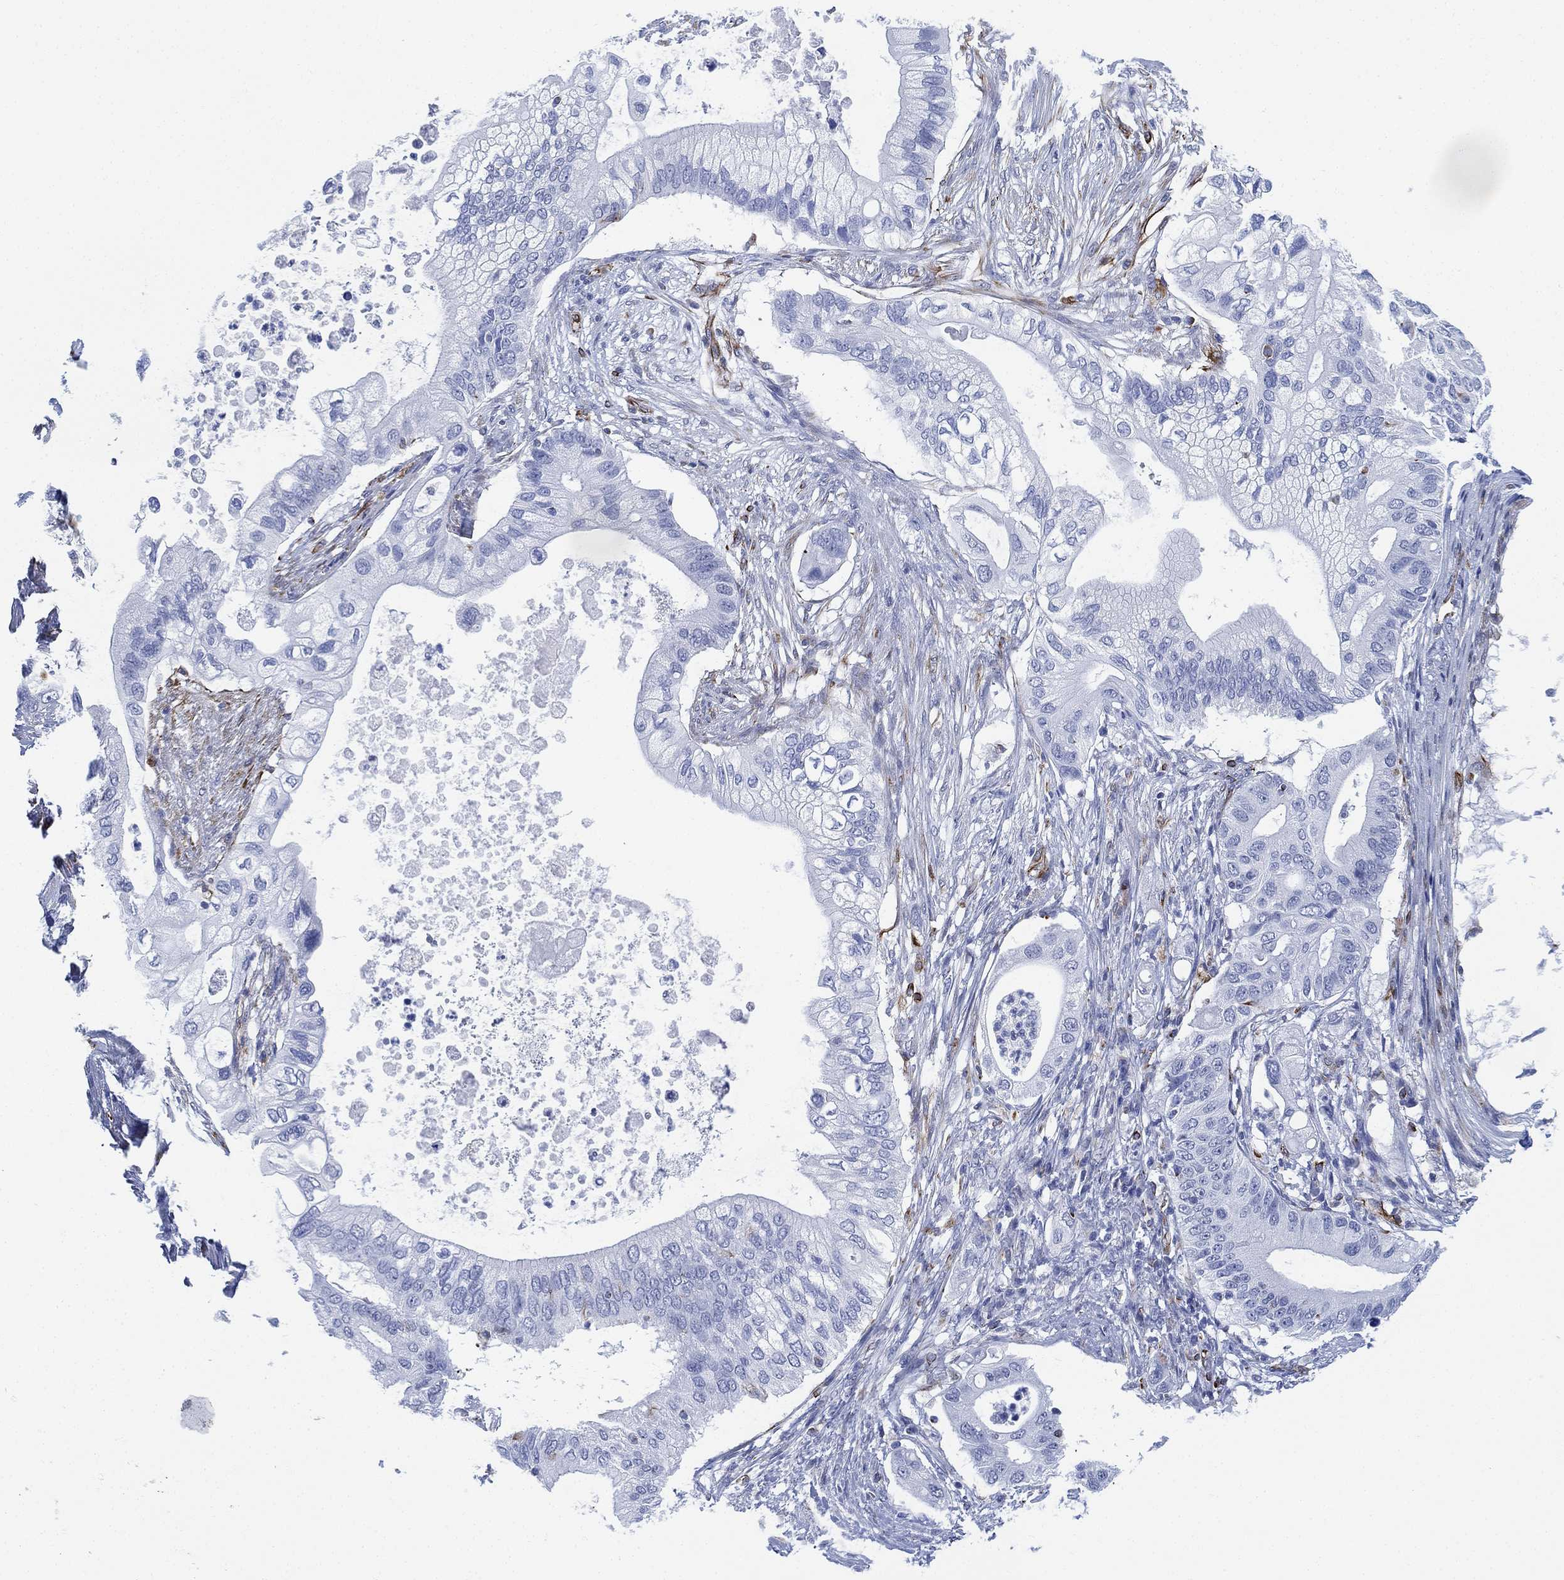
{"staining": {"intensity": "negative", "quantity": "none", "location": "none"}, "tissue": "pancreatic cancer", "cell_type": "Tumor cells", "image_type": "cancer", "snomed": [{"axis": "morphology", "description": "Adenocarcinoma, NOS"}, {"axis": "topography", "description": "Pancreas"}], "caption": "Immunohistochemistry (IHC) of human pancreatic cancer reveals no staining in tumor cells.", "gene": "PSKH2", "patient": {"sex": "female", "age": 72}}